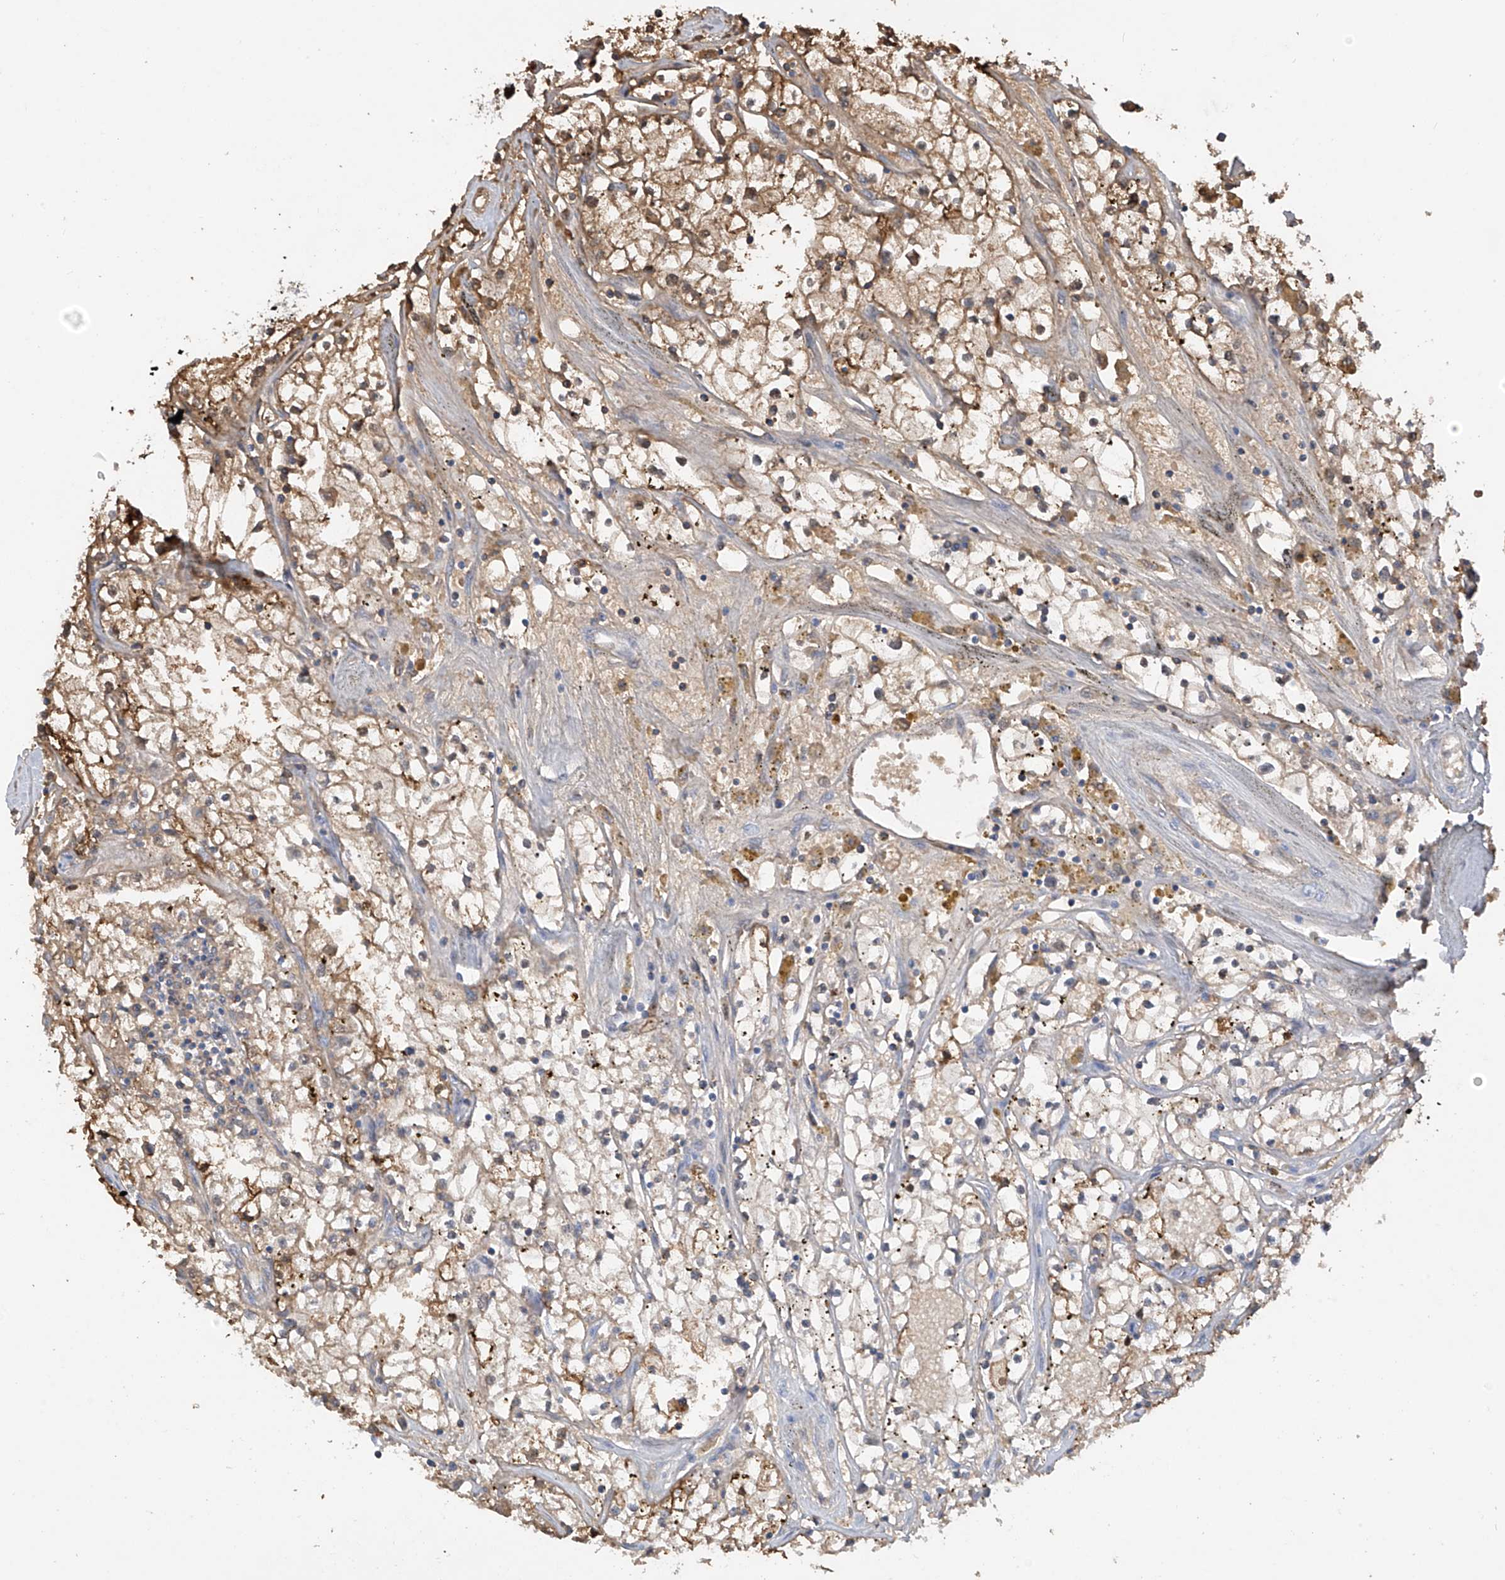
{"staining": {"intensity": "weak", "quantity": "25%-75%", "location": "cytoplasmic/membranous"}, "tissue": "renal cancer", "cell_type": "Tumor cells", "image_type": "cancer", "snomed": [{"axis": "morphology", "description": "Adenocarcinoma, NOS"}, {"axis": "topography", "description": "Kidney"}], "caption": "Human renal adenocarcinoma stained for a protein (brown) displays weak cytoplasmic/membranous positive positivity in about 25%-75% of tumor cells.", "gene": "PMM1", "patient": {"sex": "male", "age": 56}}